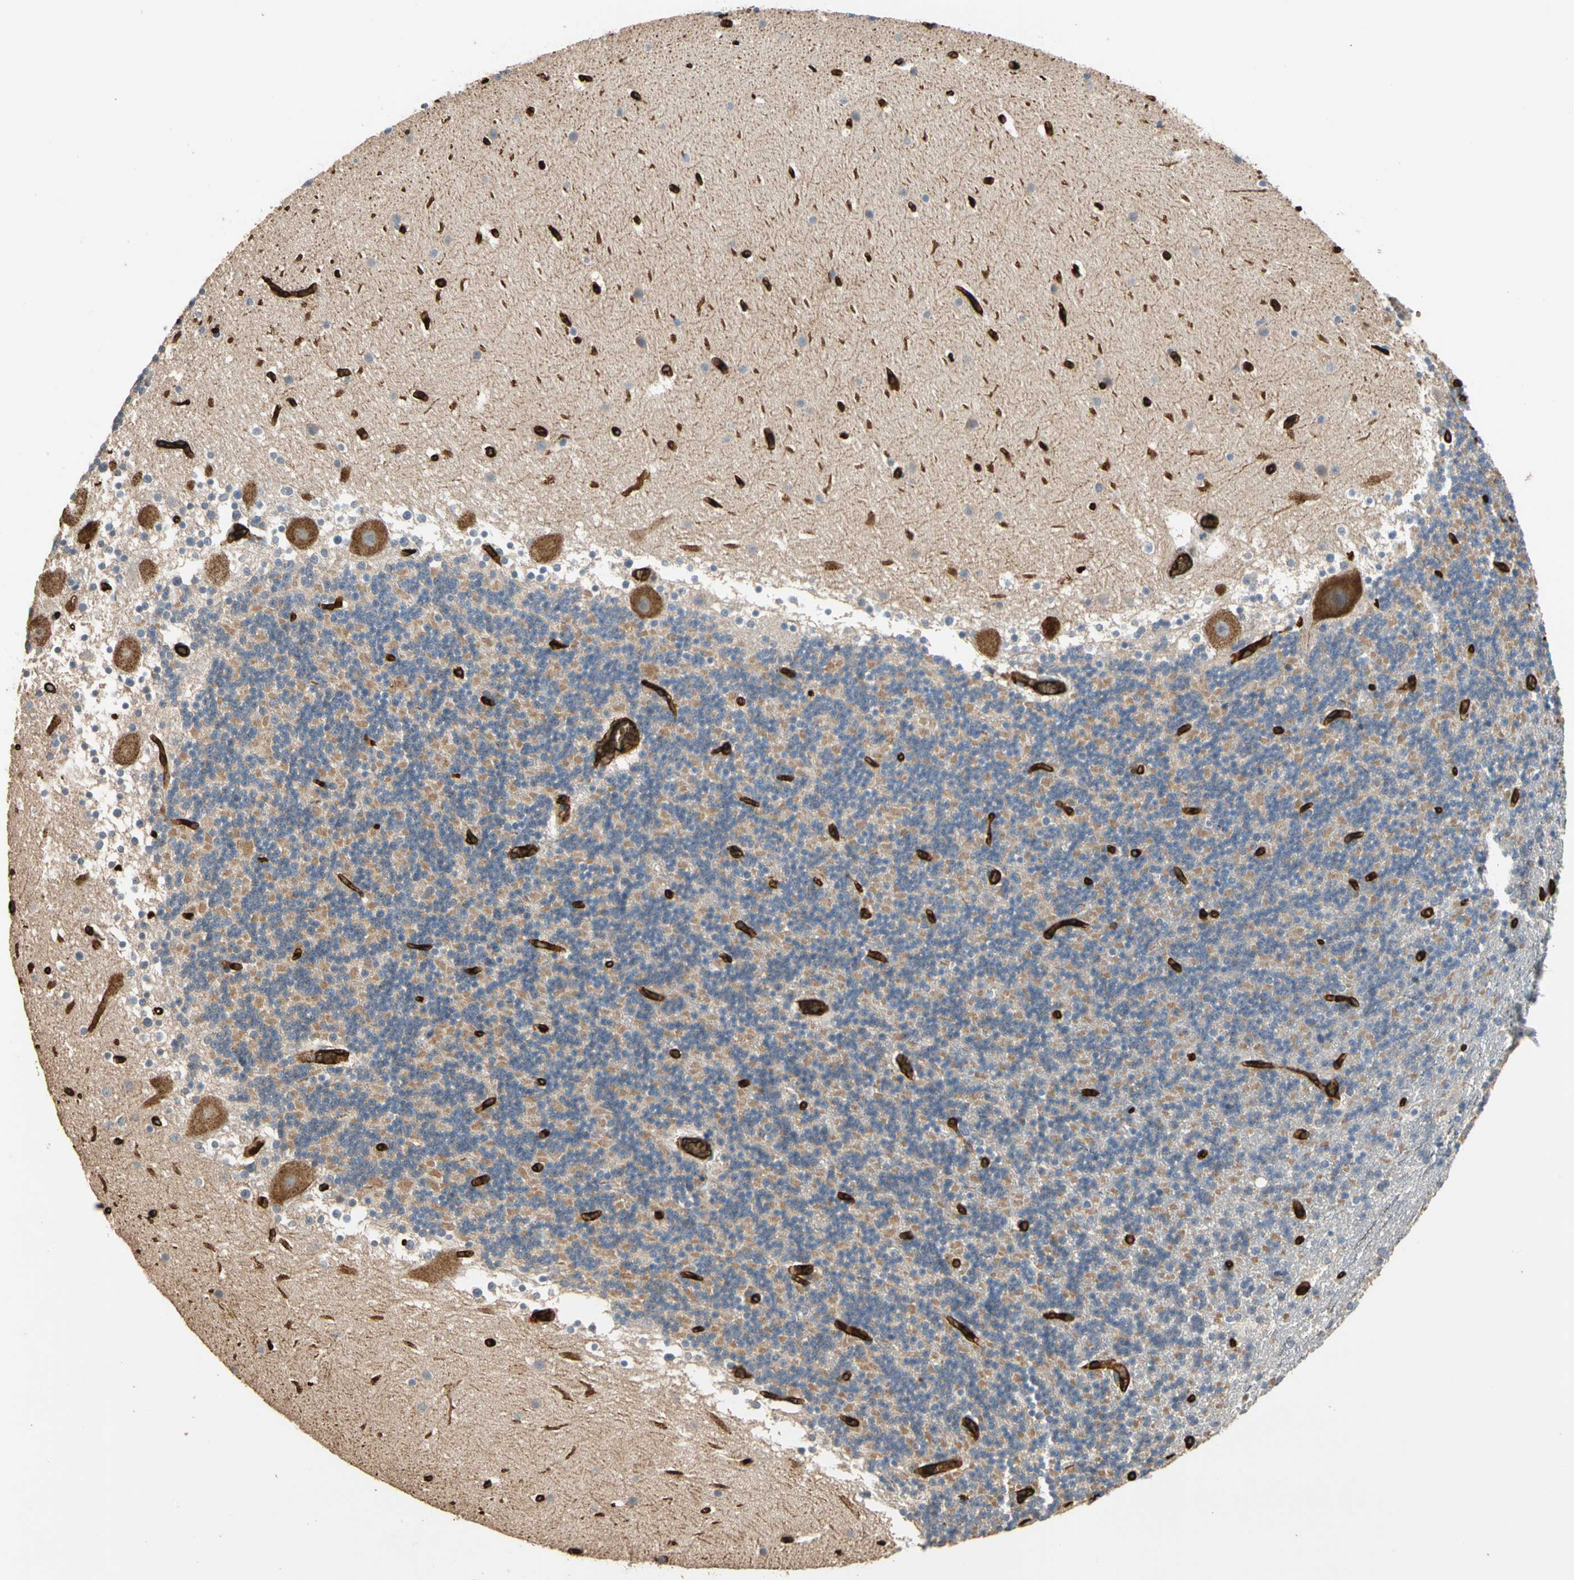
{"staining": {"intensity": "moderate", "quantity": "25%-75%", "location": "cytoplasmic/membranous"}, "tissue": "cerebellum", "cell_type": "Cells in granular layer", "image_type": "normal", "snomed": [{"axis": "morphology", "description": "Normal tissue, NOS"}, {"axis": "topography", "description": "Cerebellum"}], "caption": "Immunohistochemistry (IHC) histopathology image of unremarkable cerebellum: cerebellum stained using IHC demonstrates medium levels of moderate protein expression localized specifically in the cytoplasmic/membranous of cells in granular layer, appearing as a cytoplasmic/membranous brown color.", "gene": "RIOK2", "patient": {"sex": "male", "age": 45}}